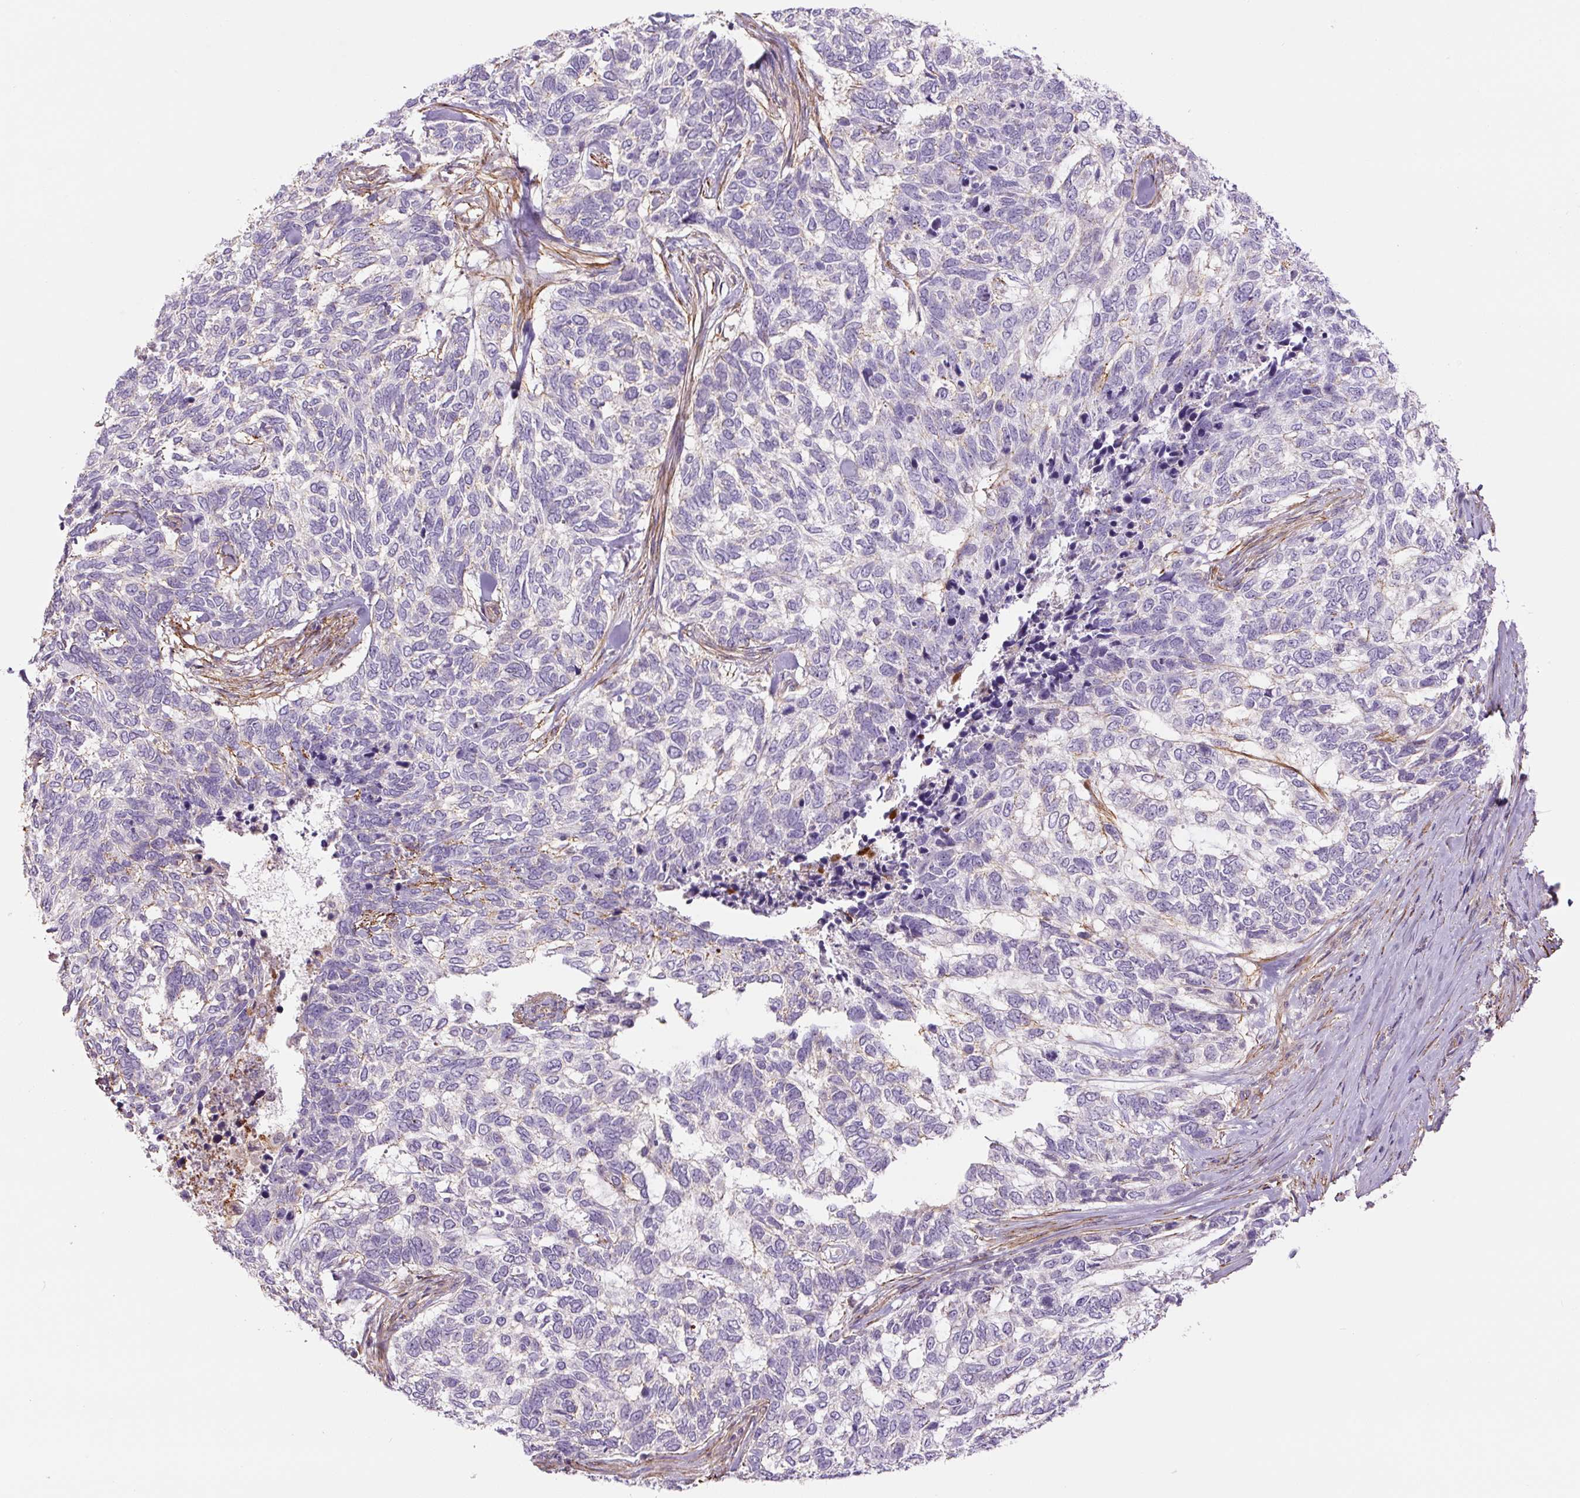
{"staining": {"intensity": "negative", "quantity": "none", "location": "none"}, "tissue": "skin cancer", "cell_type": "Tumor cells", "image_type": "cancer", "snomed": [{"axis": "morphology", "description": "Basal cell carcinoma"}, {"axis": "topography", "description": "Skin"}], "caption": "Immunohistochemistry histopathology image of human skin basal cell carcinoma stained for a protein (brown), which reveals no expression in tumor cells.", "gene": "CCNI2", "patient": {"sex": "female", "age": 65}}